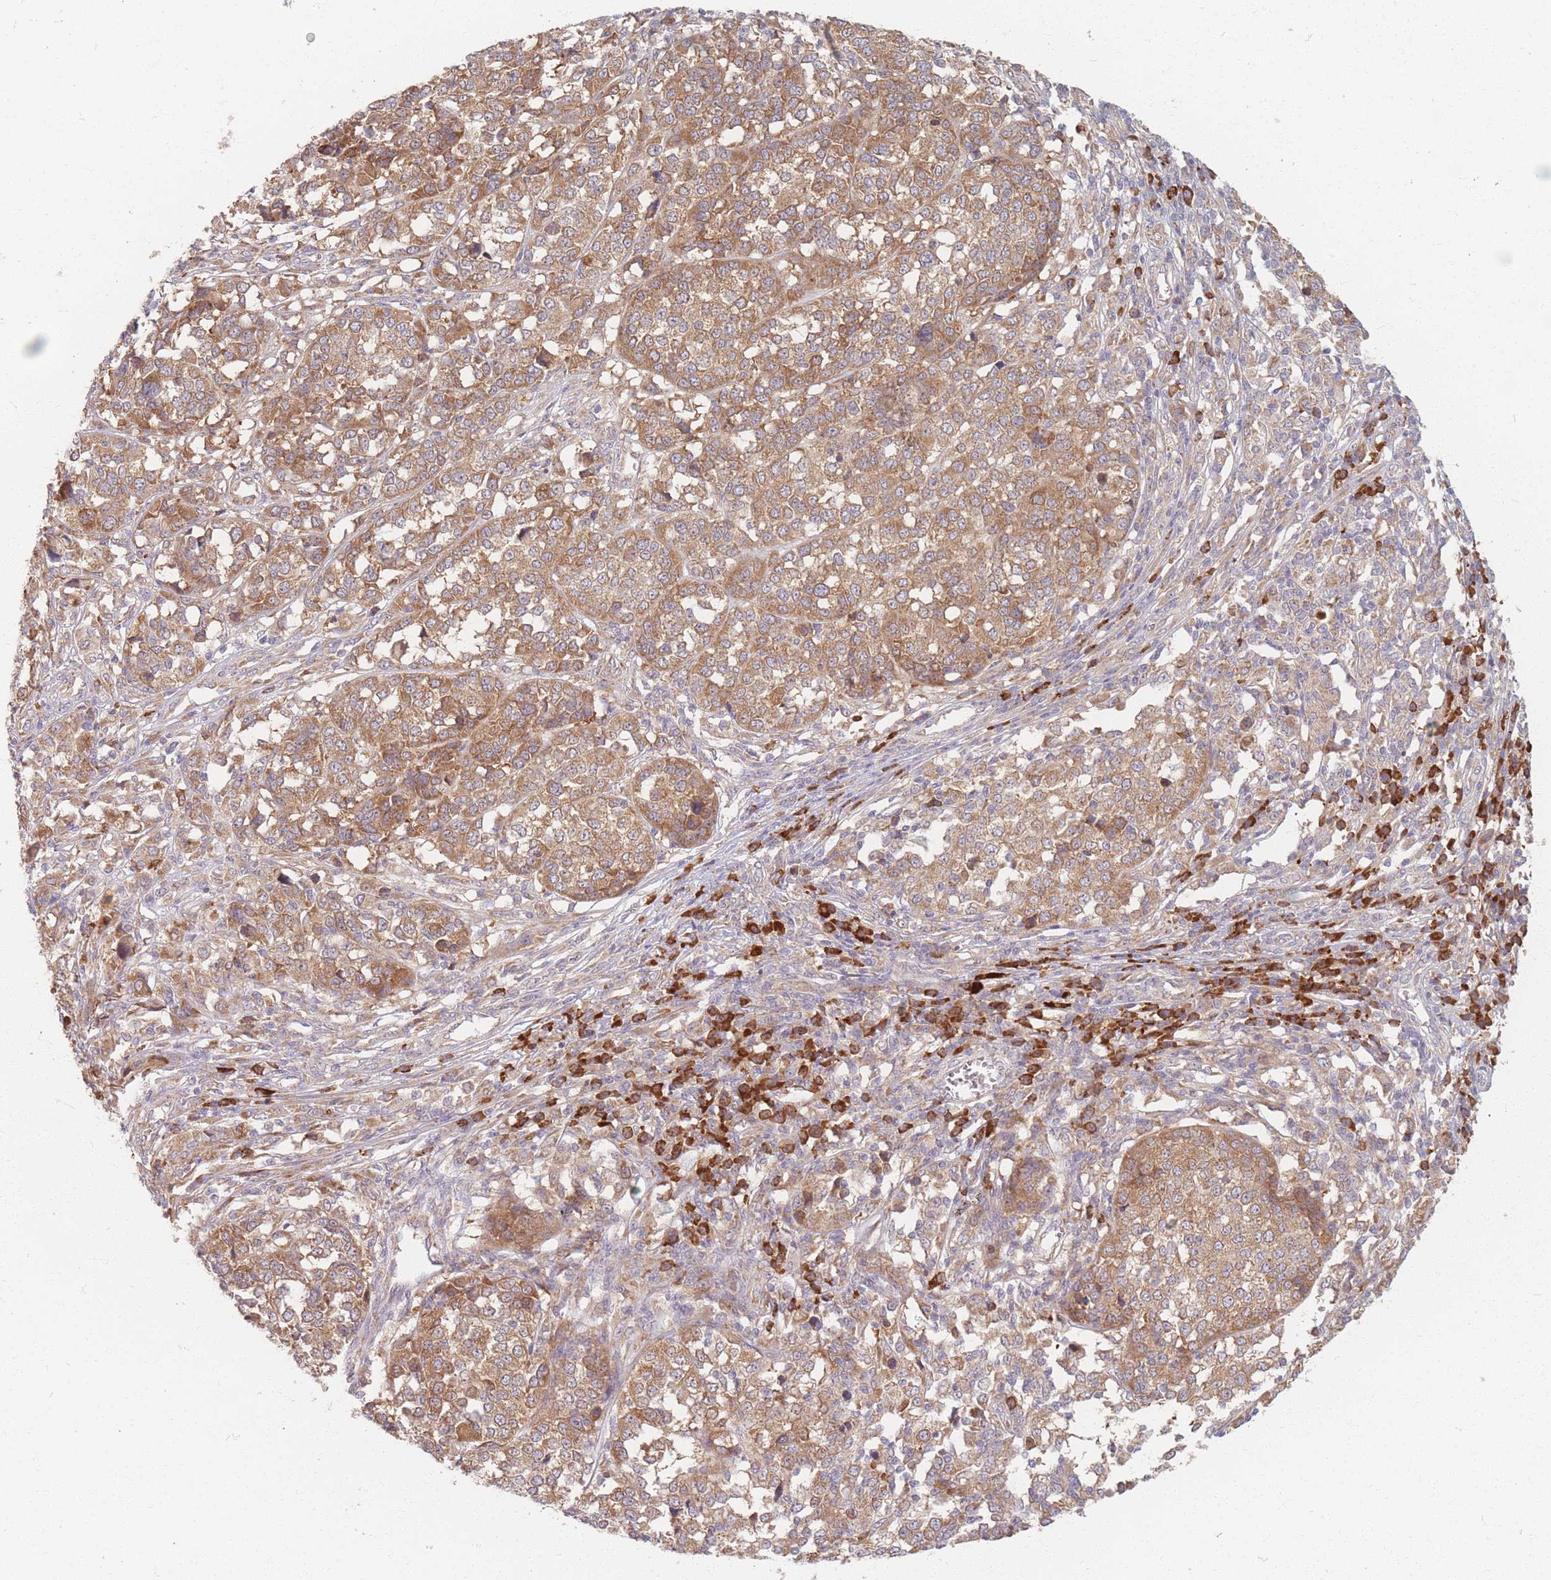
{"staining": {"intensity": "moderate", "quantity": ">75%", "location": "cytoplasmic/membranous"}, "tissue": "melanoma", "cell_type": "Tumor cells", "image_type": "cancer", "snomed": [{"axis": "morphology", "description": "Malignant melanoma, Metastatic site"}, {"axis": "topography", "description": "Lymph node"}], "caption": "This is an image of immunohistochemistry (IHC) staining of melanoma, which shows moderate expression in the cytoplasmic/membranous of tumor cells.", "gene": "SMIM14", "patient": {"sex": "male", "age": 44}}